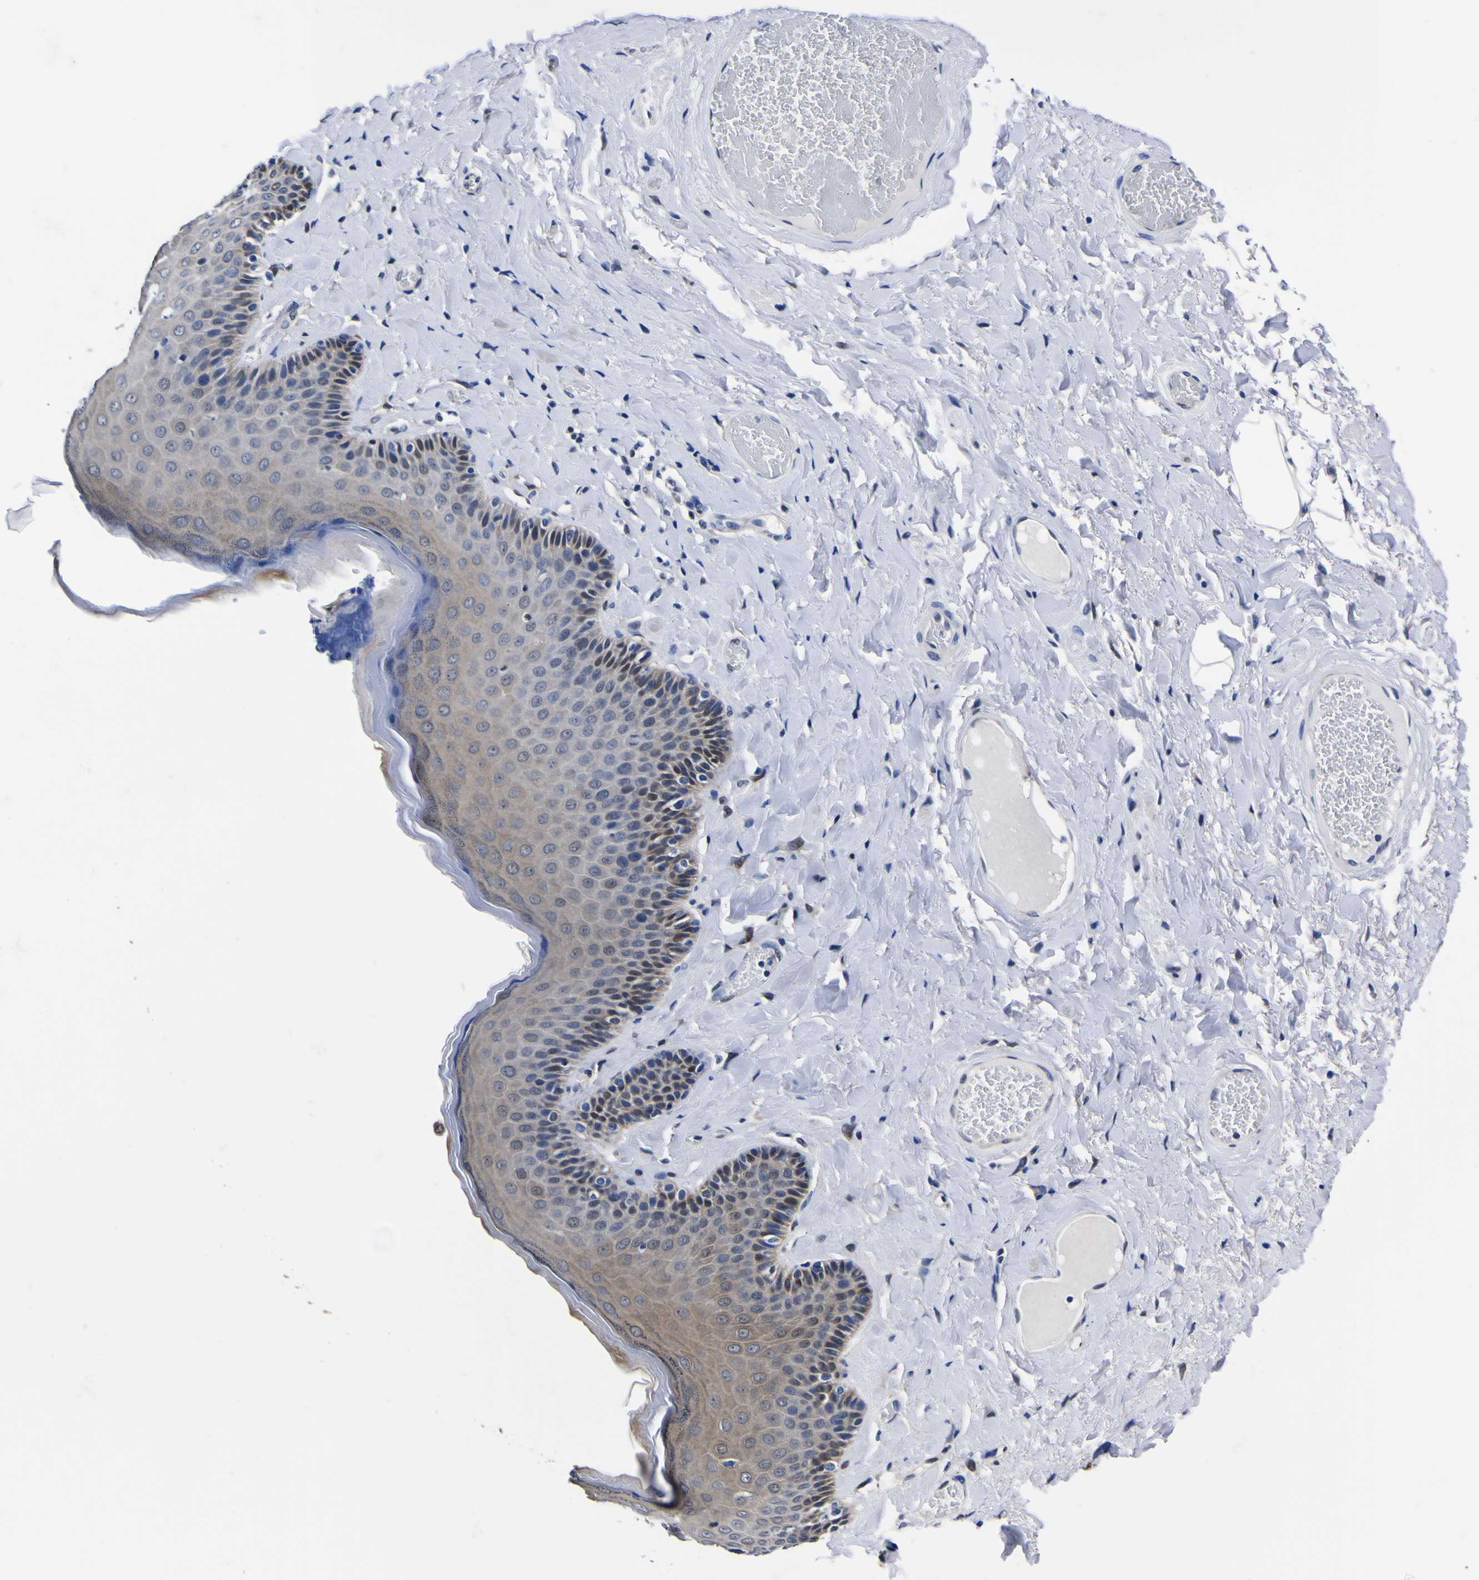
{"staining": {"intensity": "moderate", "quantity": "25%-75%", "location": "cytoplasmic/membranous"}, "tissue": "skin", "cell_type": "Epidermal cells", "image_type": "normal", "snomed": [{"axis": "morphology", "description": "Normal tissue, NOS"}, {"axis": "topography", "description": "Anal"}], "caption": "Brown immunohistochemical staining in unremarkable skin reveals moderate cytoplasmic/membranous staining in about 25%-75% of epidermal cells.", "gene": "FAM110B", "patient": {"sex": "male", "age": 69}}